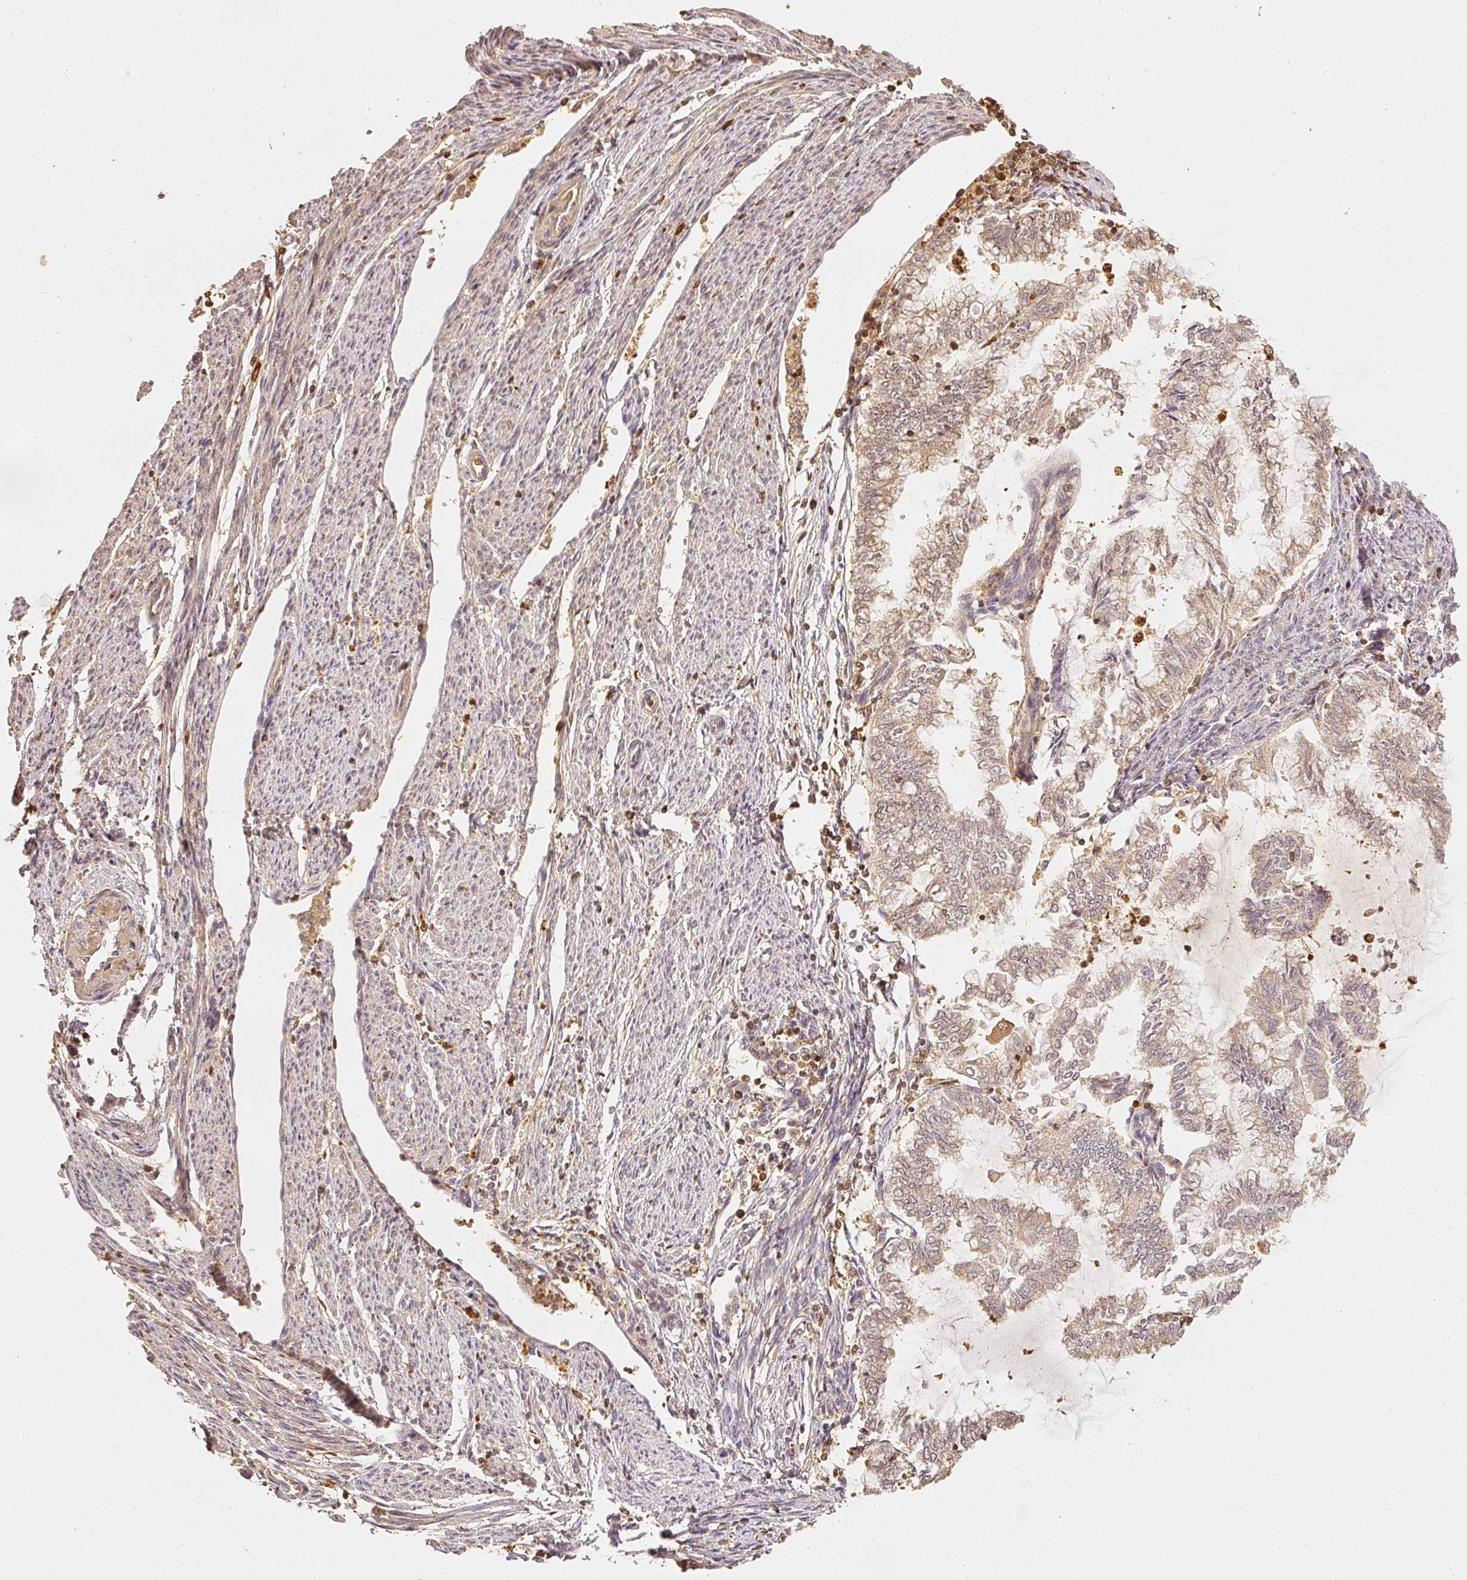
{"staining": {"intensity": "weak", "quantity": ">75%", "location": "cytoplasmic/membranous"}, "tissue": "endometrial cancer", "cell_type": "Tumor cells", "image_type": "cancer", "snomed": [{"axis": "morphology", "description": "Adenocarcinoma, NOS"}, {"axis": "topography", "description": "Endometrium"}], "caption": "Immunohistochemistry staining of endometrial cancer, which shows low levels of weak cytoplasmic/membranous expression in about >75% of tumor cells indicating weak cytoplasmic/membranous protein expression. The staining was performed using DAB (brown) for protein detection and nuclei were counterstained in hematoxylin (blue).", "gene": "PFN1", "patient": {"sex": "female", "age": 79}}